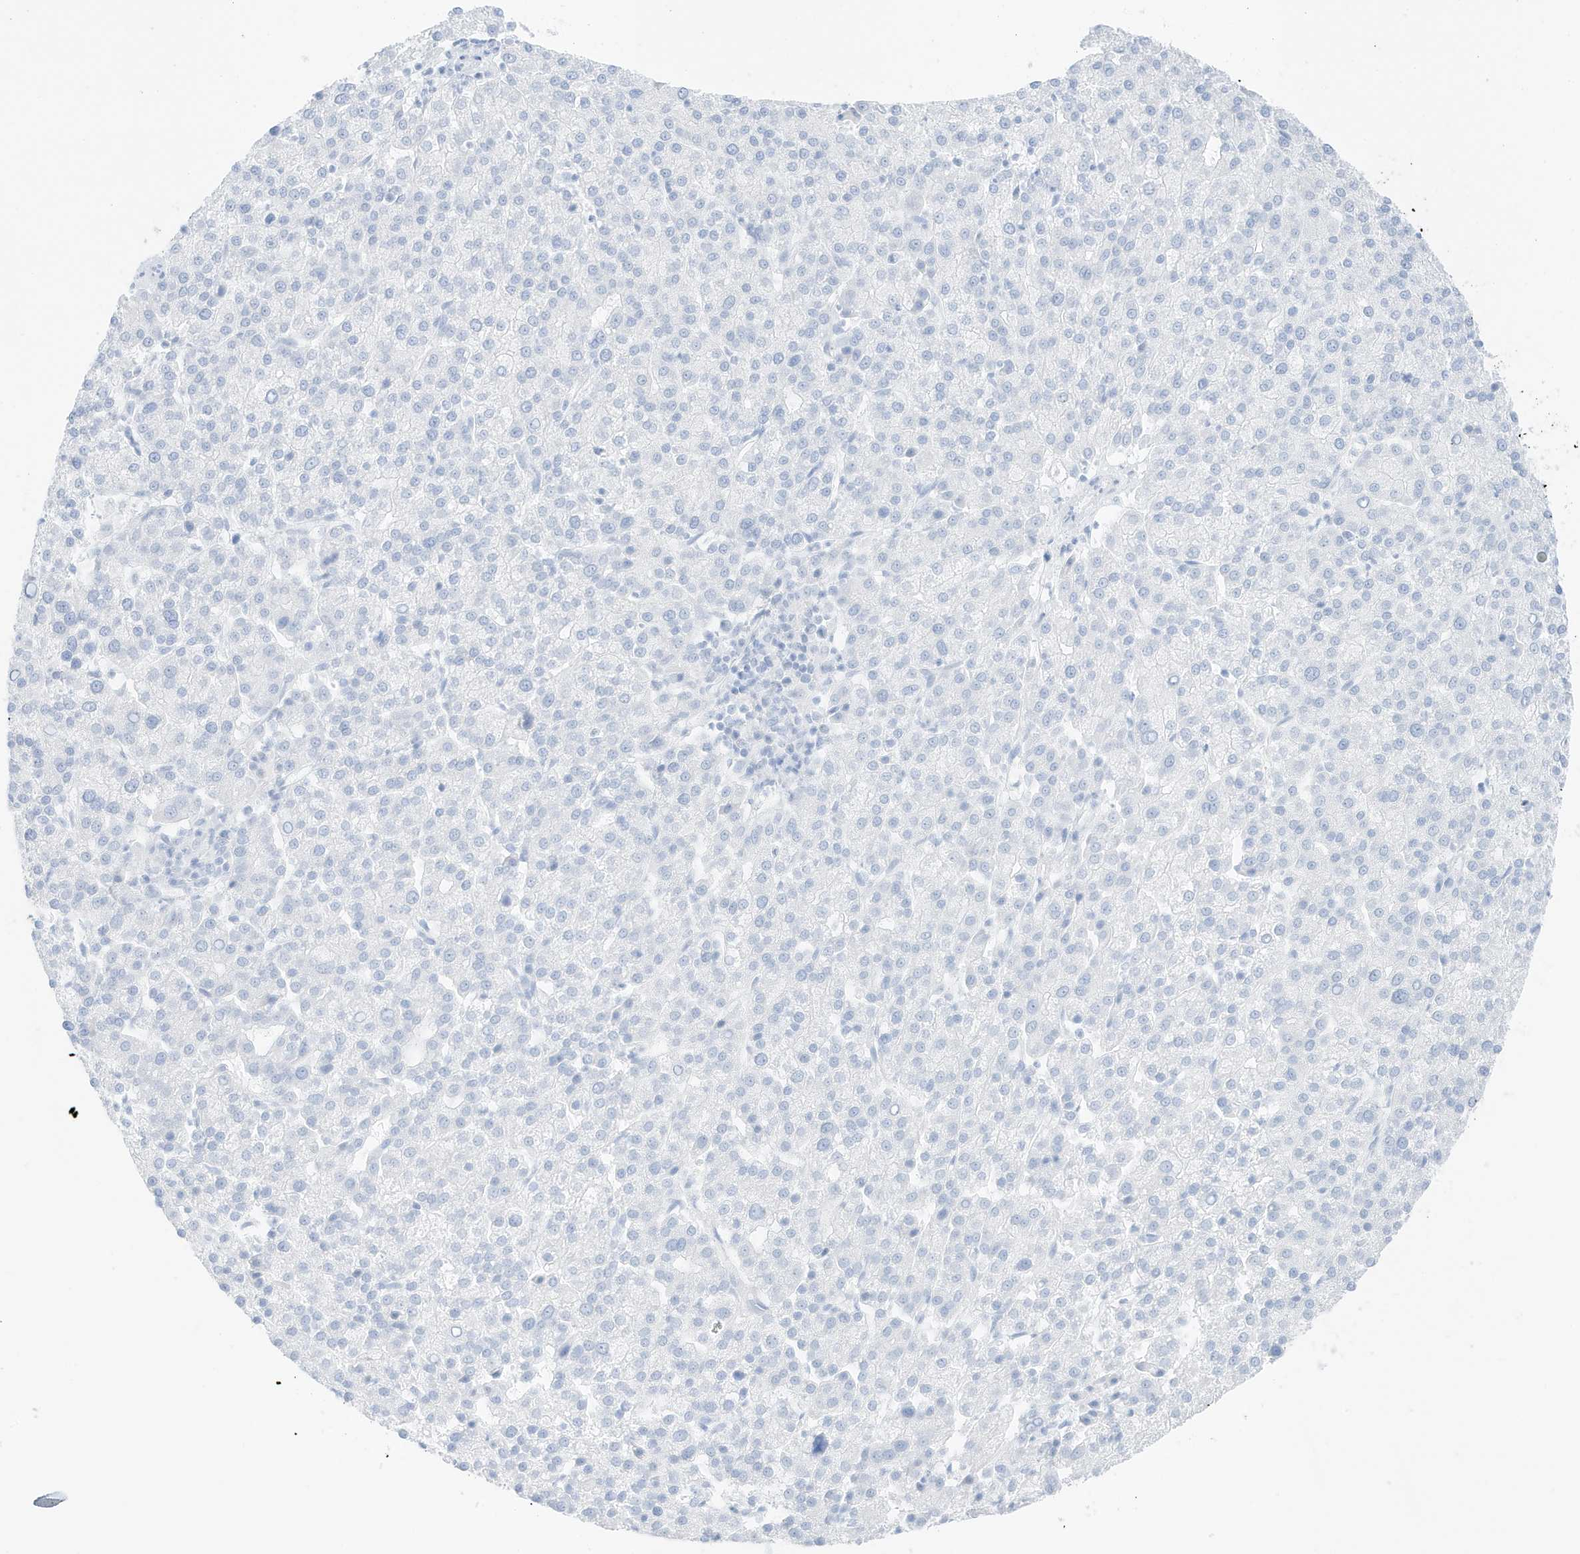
{"staining": {"intensity": "negative", "quantity": "none", "location": "none"}, "tissue": "liver cancer", "cell_type": "Tumor cells", "image_type": "cancer", "snomed": [{"axis": "morphology", "description": "Carcinoma, Hepatocellular, NOS"}, {"axis": "topography", "description": "Liver"}], "caption": "This is an immunohistochemistry histopathology image of liver cancer. There is no positivity in tumor cells.", "gene": "SLC22A13", "patient": {"sex": "female", "age": 58}}